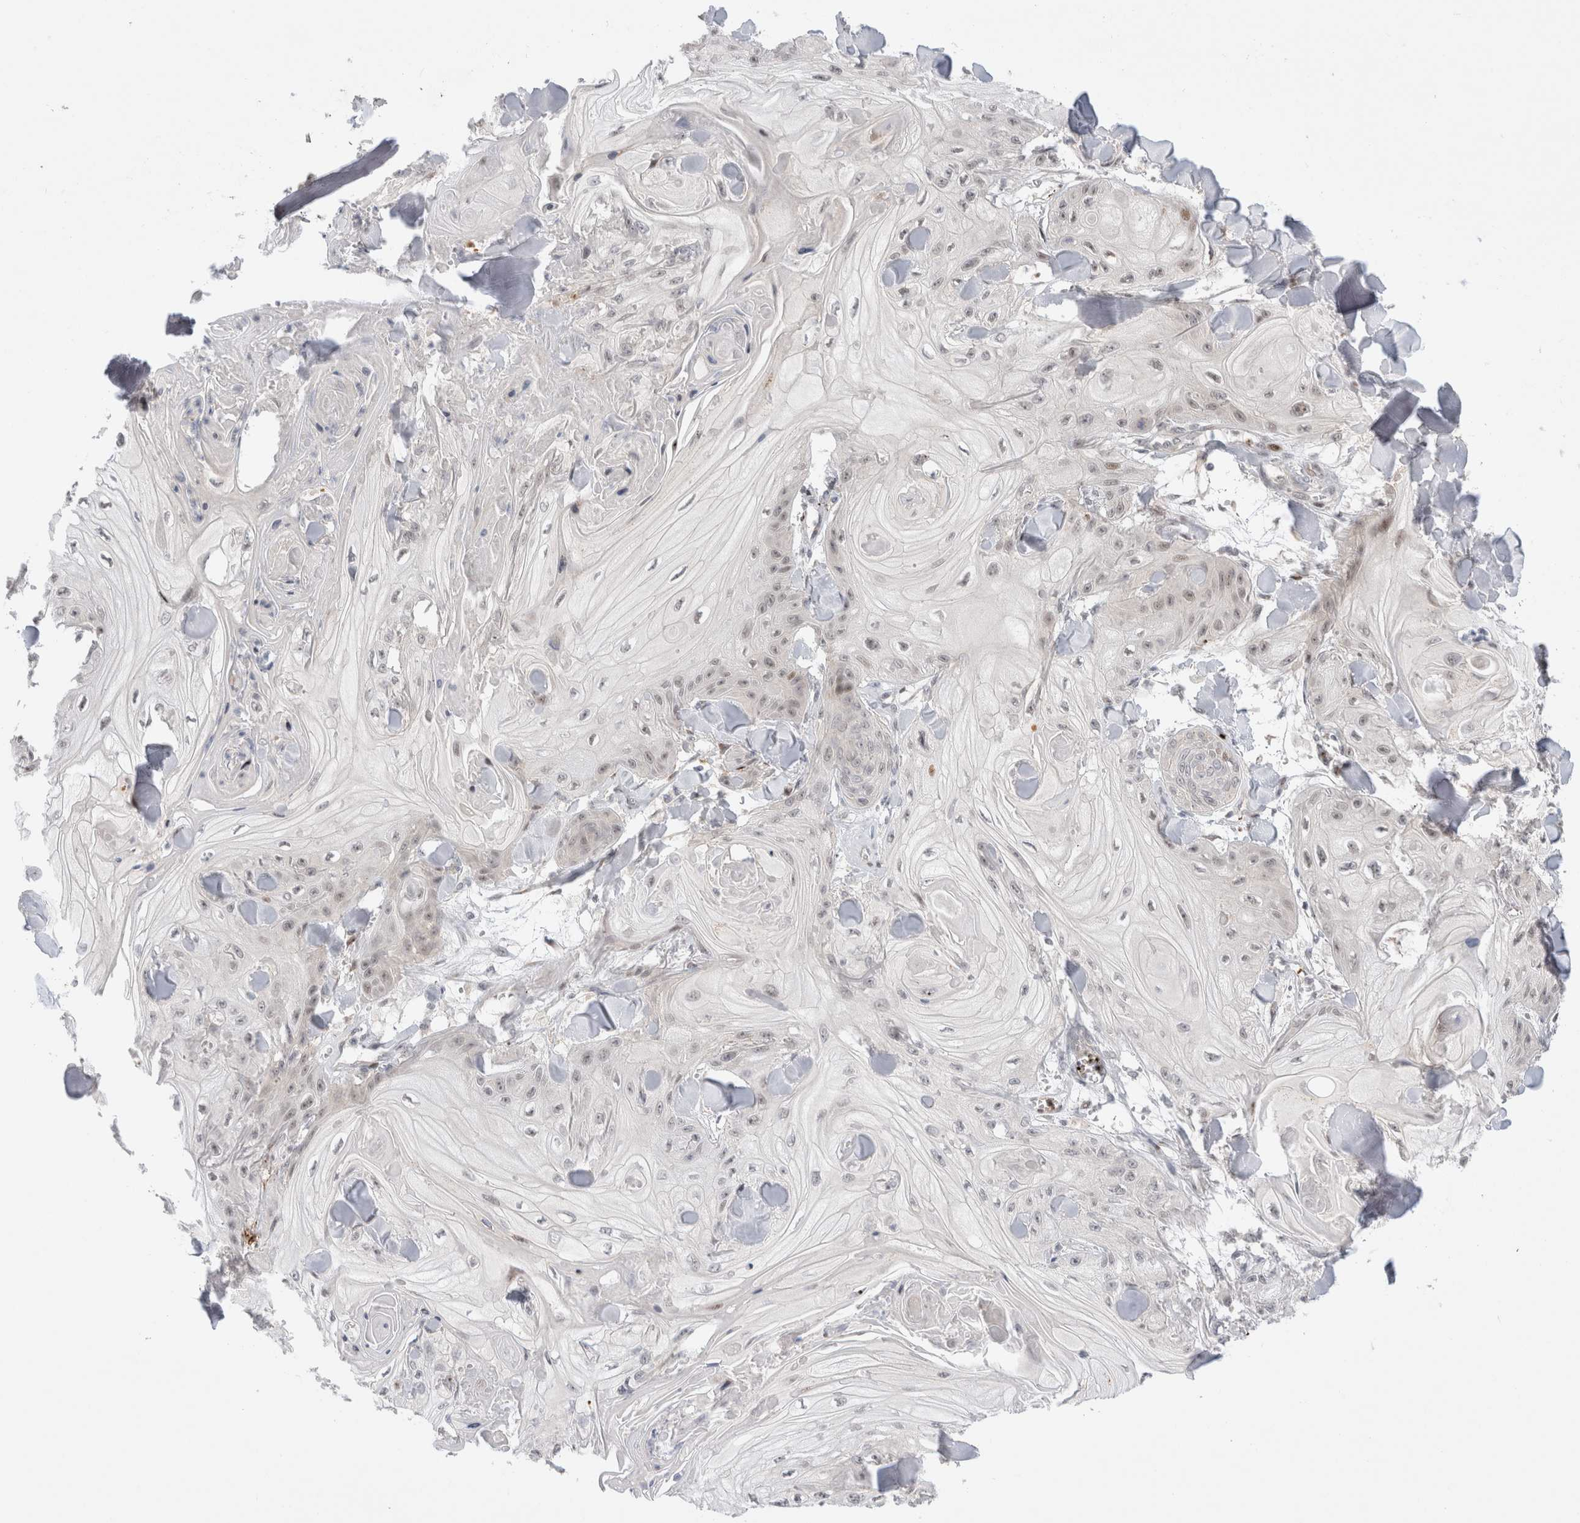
{"staining": {"intensity": "weak", "quantity": "<25%", "location": "nuclear"}, "tissue": "skin cancer", "cell_type": "Tumor cells", "image_type": "cancer", "snomed": [{"axis": "morphology", "description": "Squamous cell carcinoma, NOS"}, {"axis": "topography", "description": "Skin"}], "caption": "The immunohistochemistry image has no significant staining in tumor cells of squamous cell carcinoma (skin) tissue. (IHC, brightfield microscopy, high magnification).", "gene": "VPS28", "patient": {"sex": "male", "age": 74}}